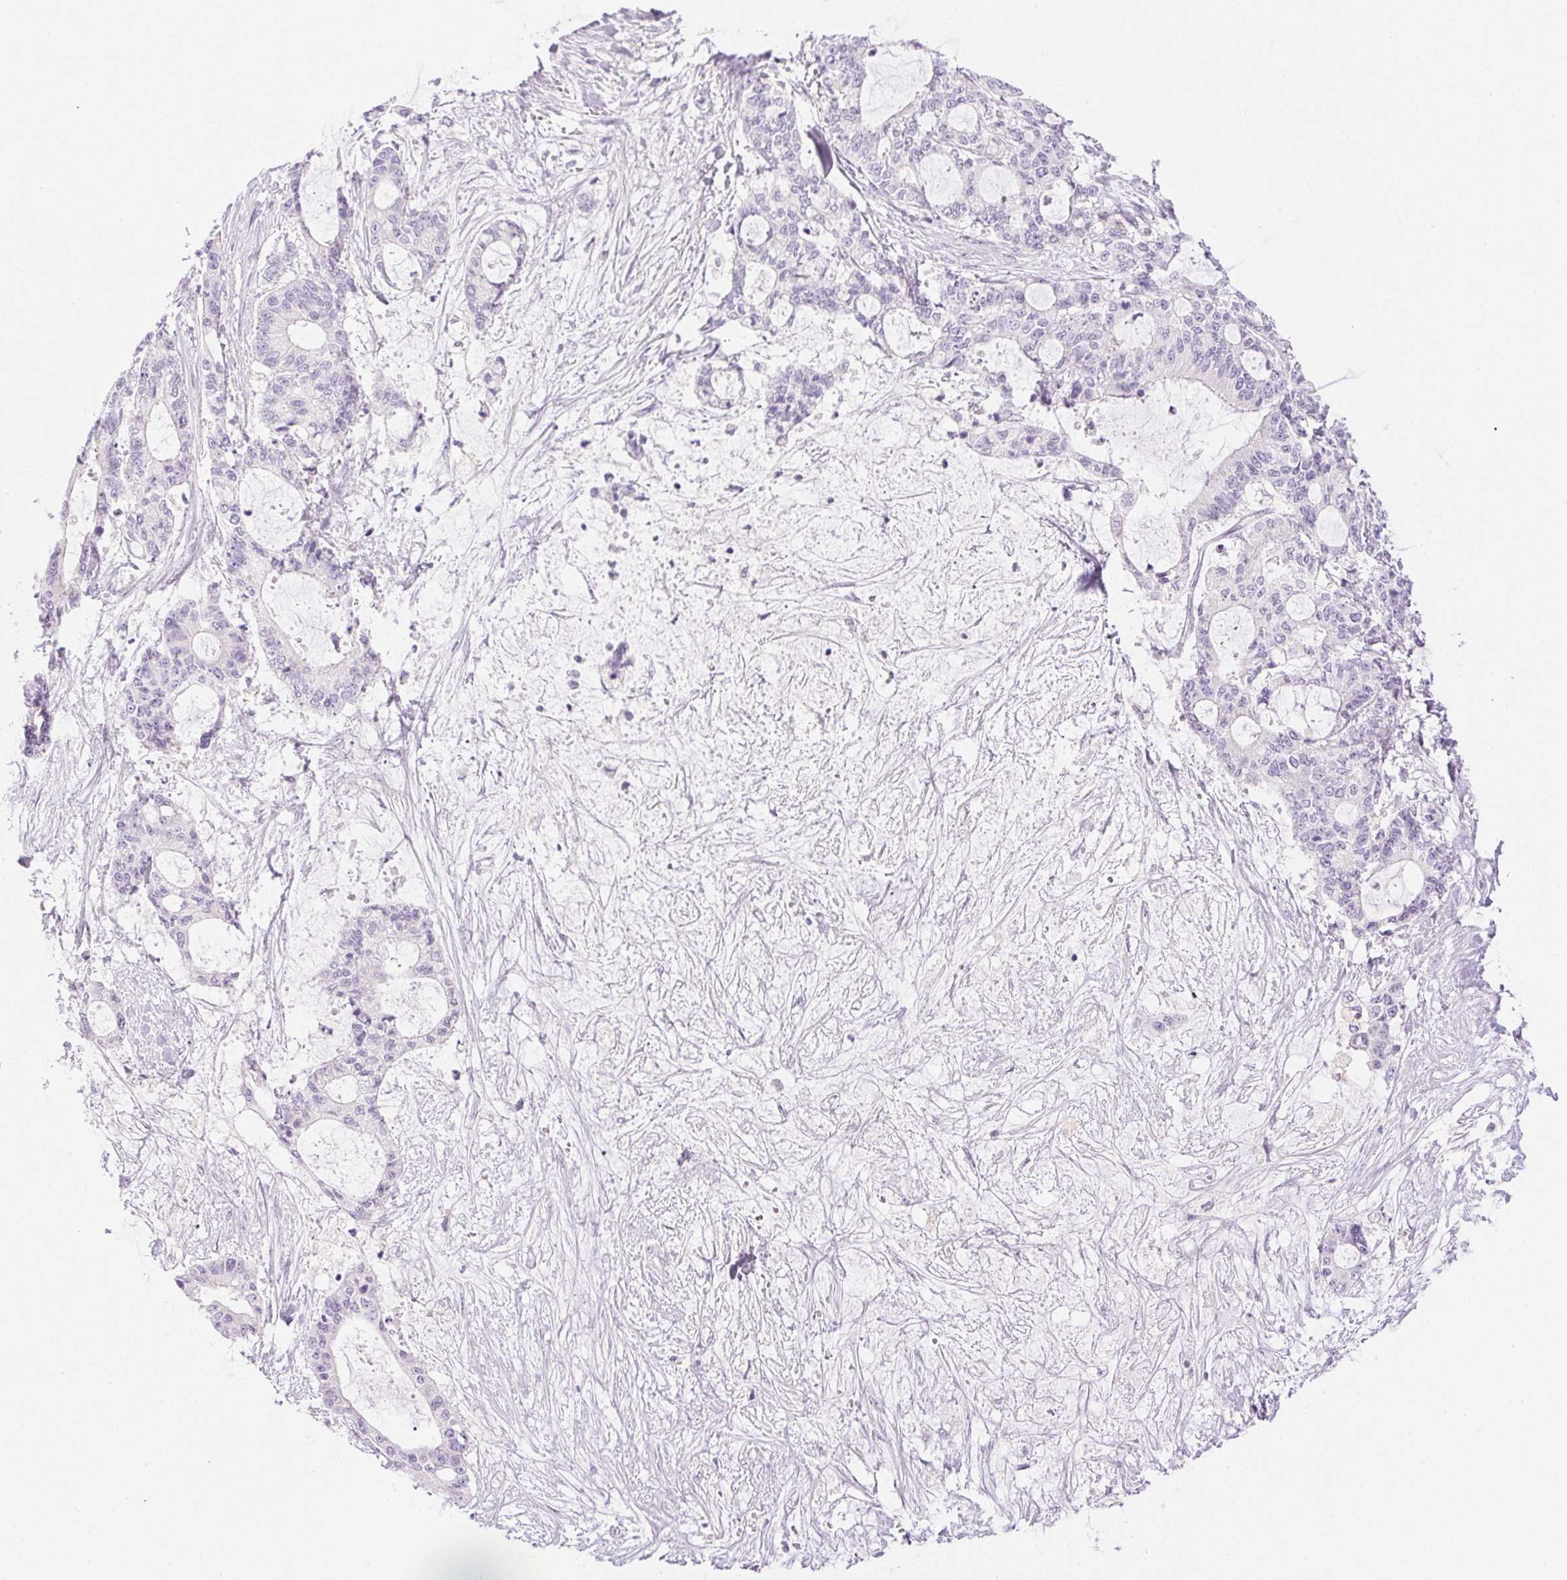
{"staining": {"intensity": "negative", "quantity": "none", "location": "none"}, "tissue": "liver cancer", "cell_type": "Tumor cells", "image_type": "cancer", "snomed": [{"axis": "morphology", "description": "Normal tissue, NOS"}, {"axis": "morphology", "description": "Cholangiocarcinoma"}, {"axis": "topography", "description": "Liver"}, {"axis": "topography", "description": "Peripheral nerve tissue"}], "caption": "An IHC image of cholangiocarcinoma (liver) is shown. There is no staining in tumor cells of cholangiocarcinoma (liver).", "gene": "ATP6V1G3", "patient": {"sex": "female", "age": 73}}